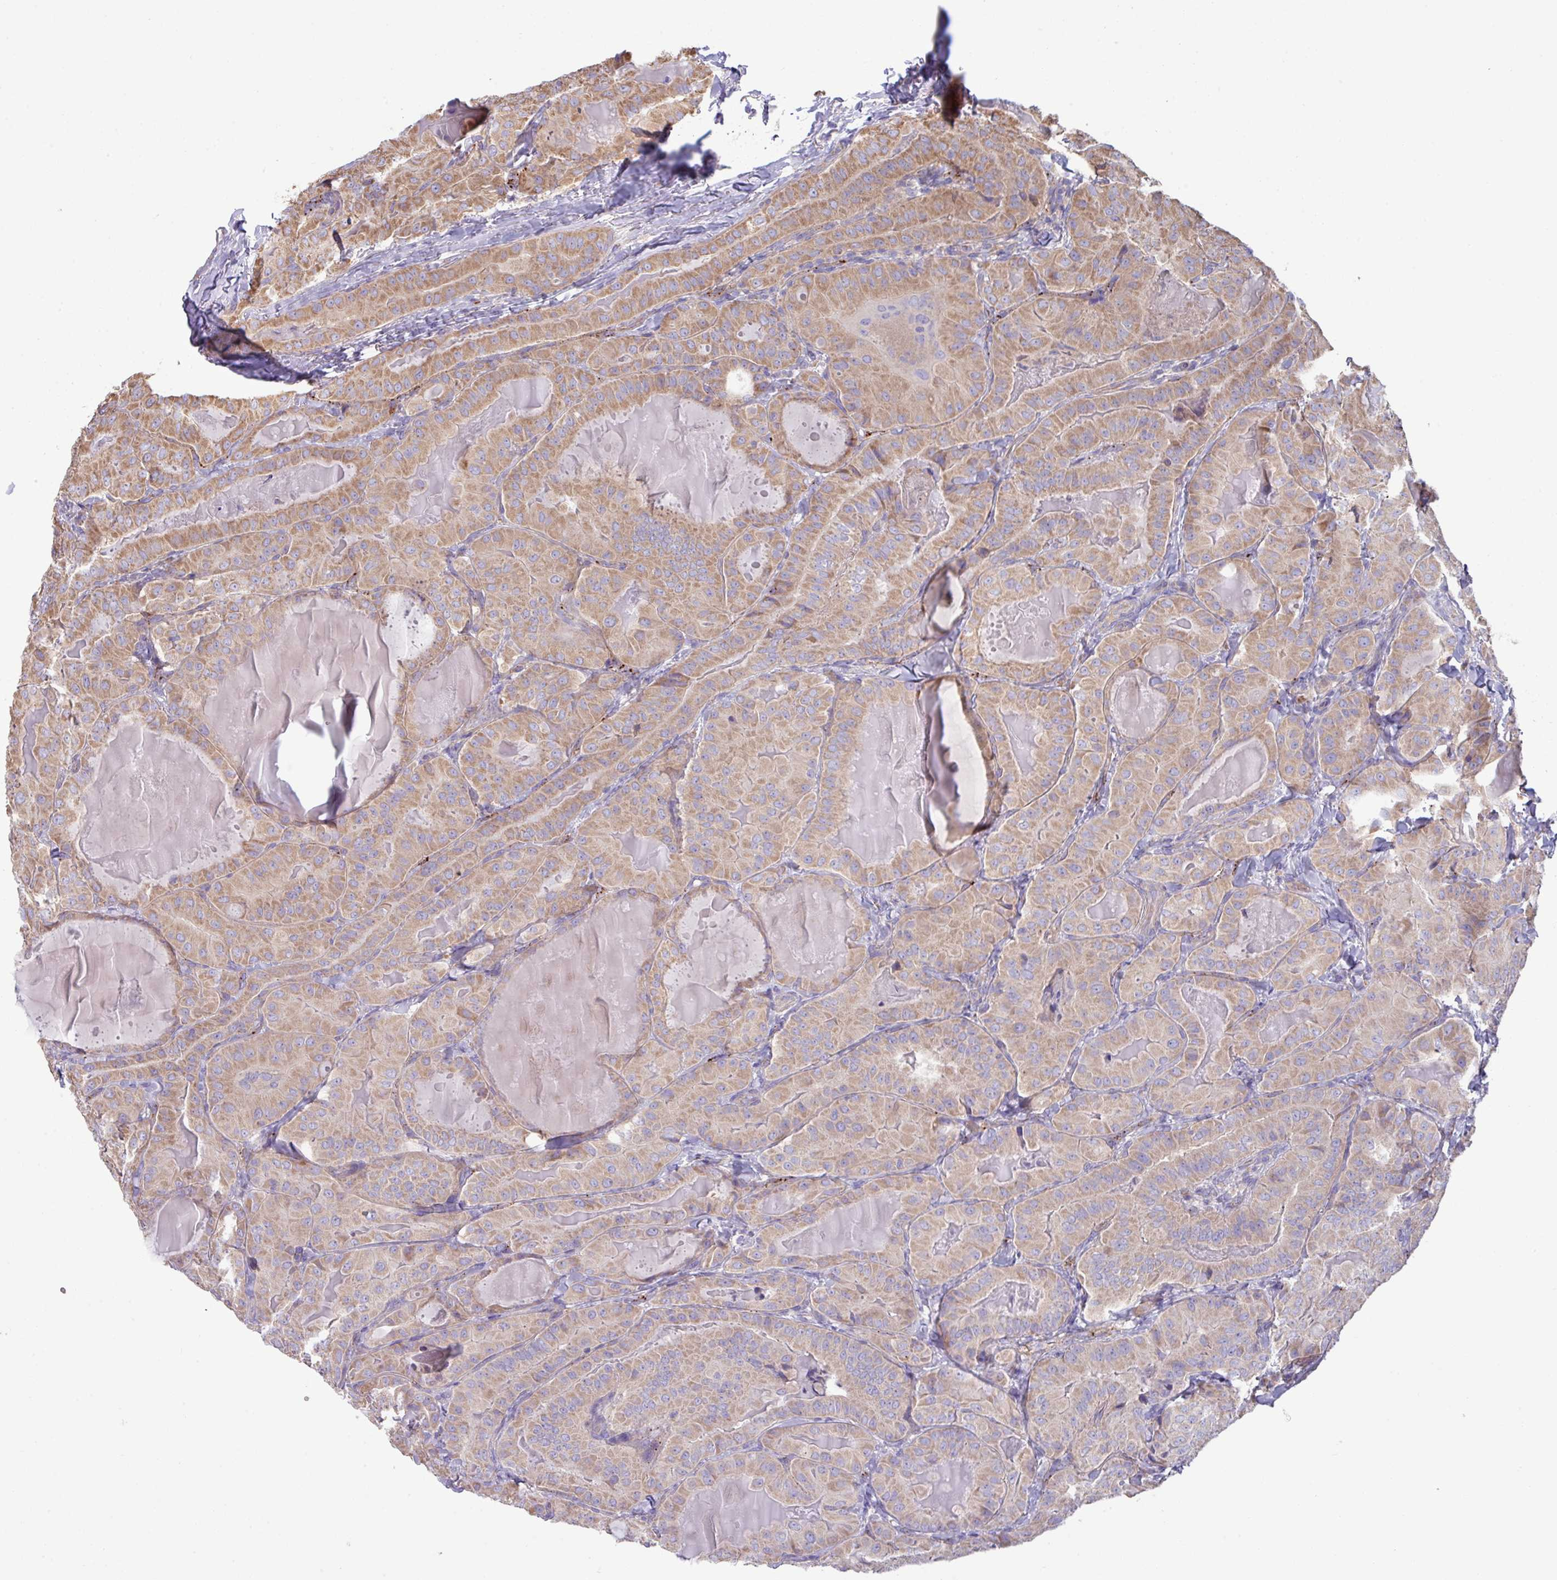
{"staining": {"intensity": "moderate", "quantity": ">75%", "location": "cytoplasmic/membranous"}, "tissue": "thyroid cancer", "cell_type": "Tumor cells", "image_type": "cancer", "snomed": [{"axis": "morphology", "description": "Papillary adenocarcinoma, NOS"}, {"axis": "topography", "description": "Thyroid gland"}], "caption": "High-power microscopy captured an IHC micrograph of papillary adenocarcinoma (thyroid), revealing moderate cytoplasmic/membranous expression in approximately >75% of tumor cells.", "gene": "PPM1J", "patient": {"sex": "female", "age": 68}}